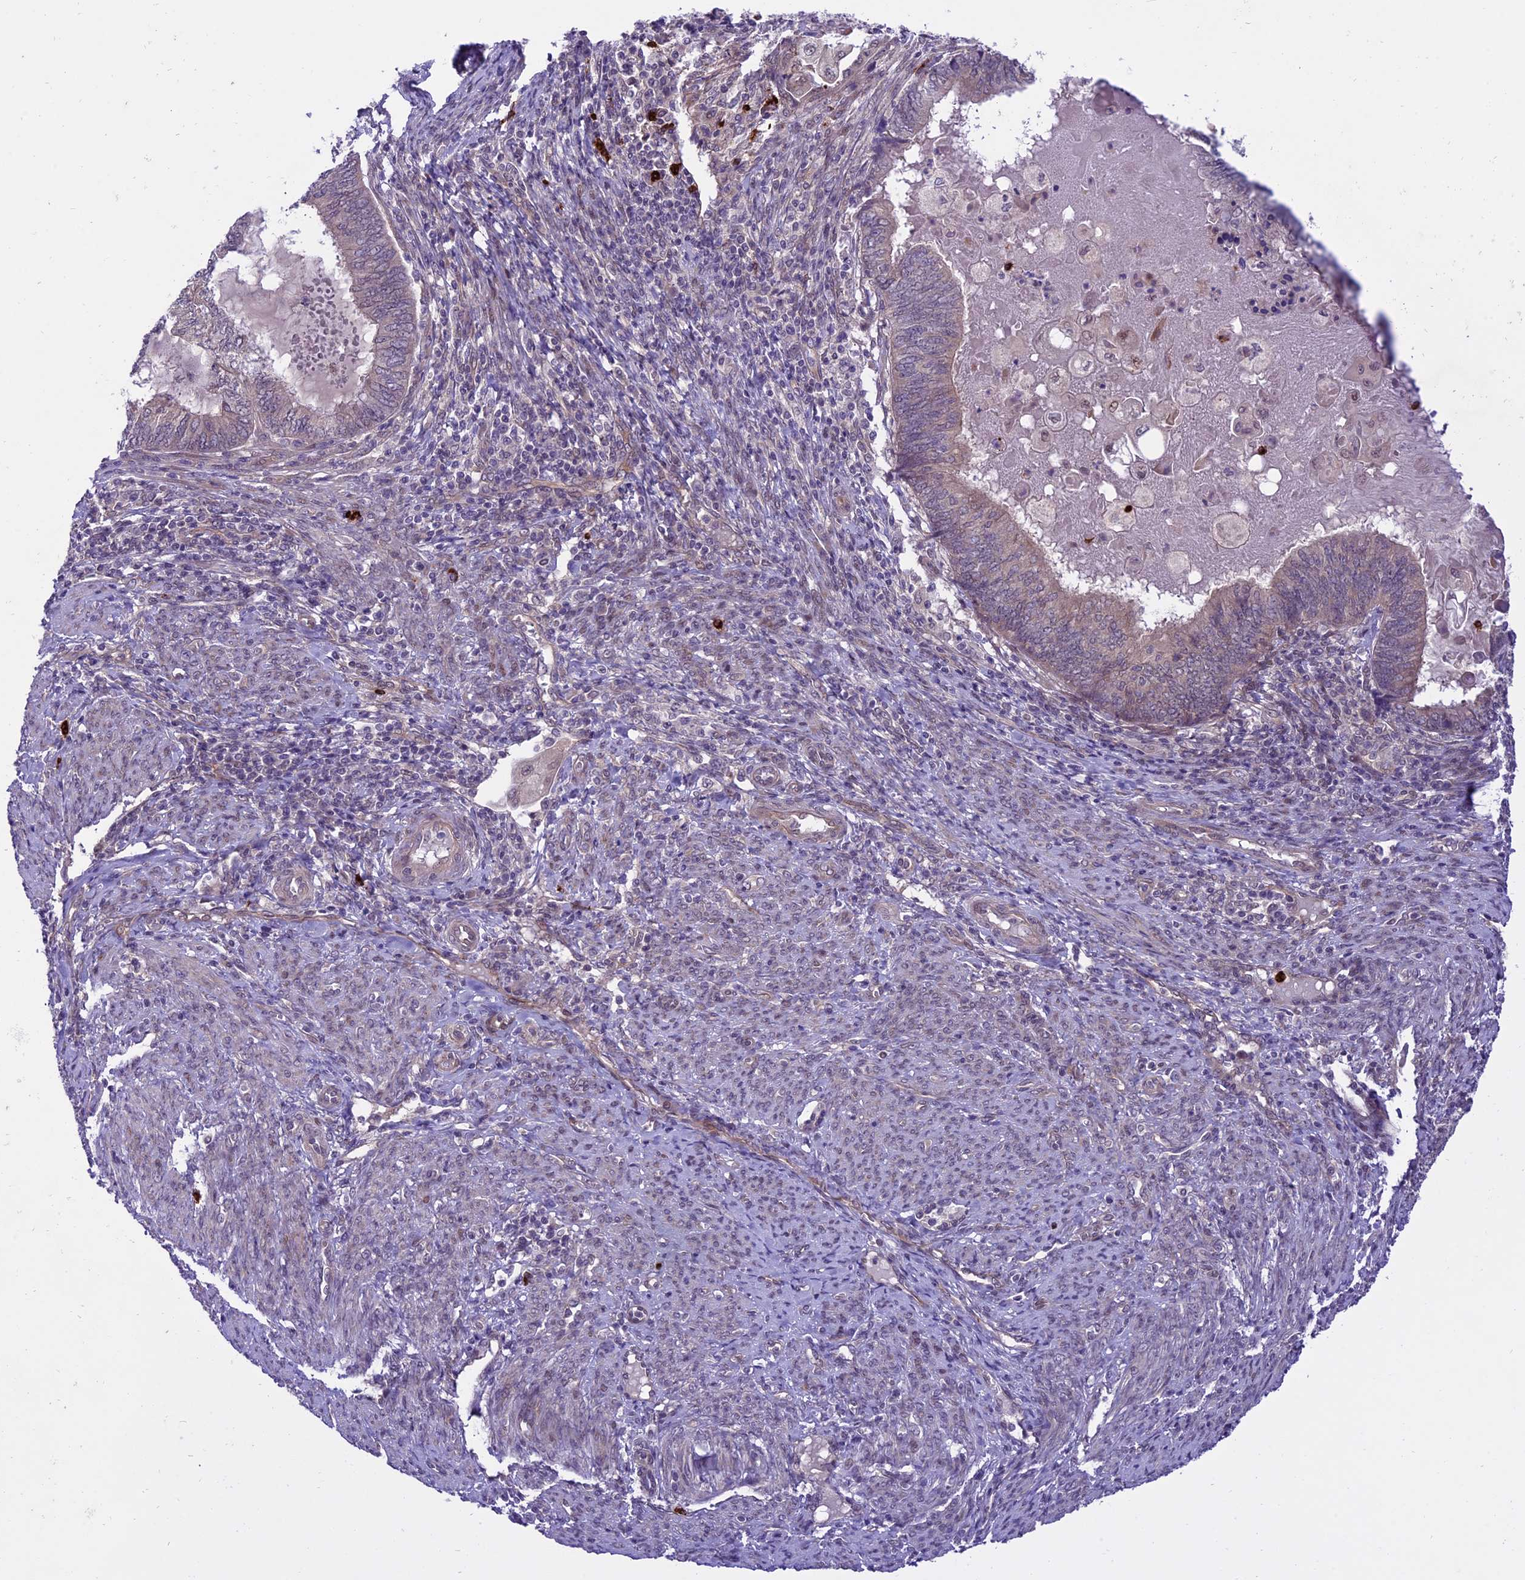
{"staining": {"intensity": "weak", "quantity": "25%-75%", "location": "cytoplasmic/membranous"}, "tissue": "endometrial cancer", "cell_type": "Tumor cells", "image_type": "cancer", "snomed": [{"axis": "morphology", "description": "Adenocarcinoma, NOS"}, {"axis": "topography", "description": "Uterus"}, {"axis": "topography", "description": "Endometrium"}], "caption": "Immunohistochemical staining of human endometrial cancer (adenocarcinoma) reveals low levels of weak cytoplasmic/membranous staining in approximately 25%-75% of tumor cells.", "gene": "SPRED1", "patient": {"sex": "female", "age": 70}}